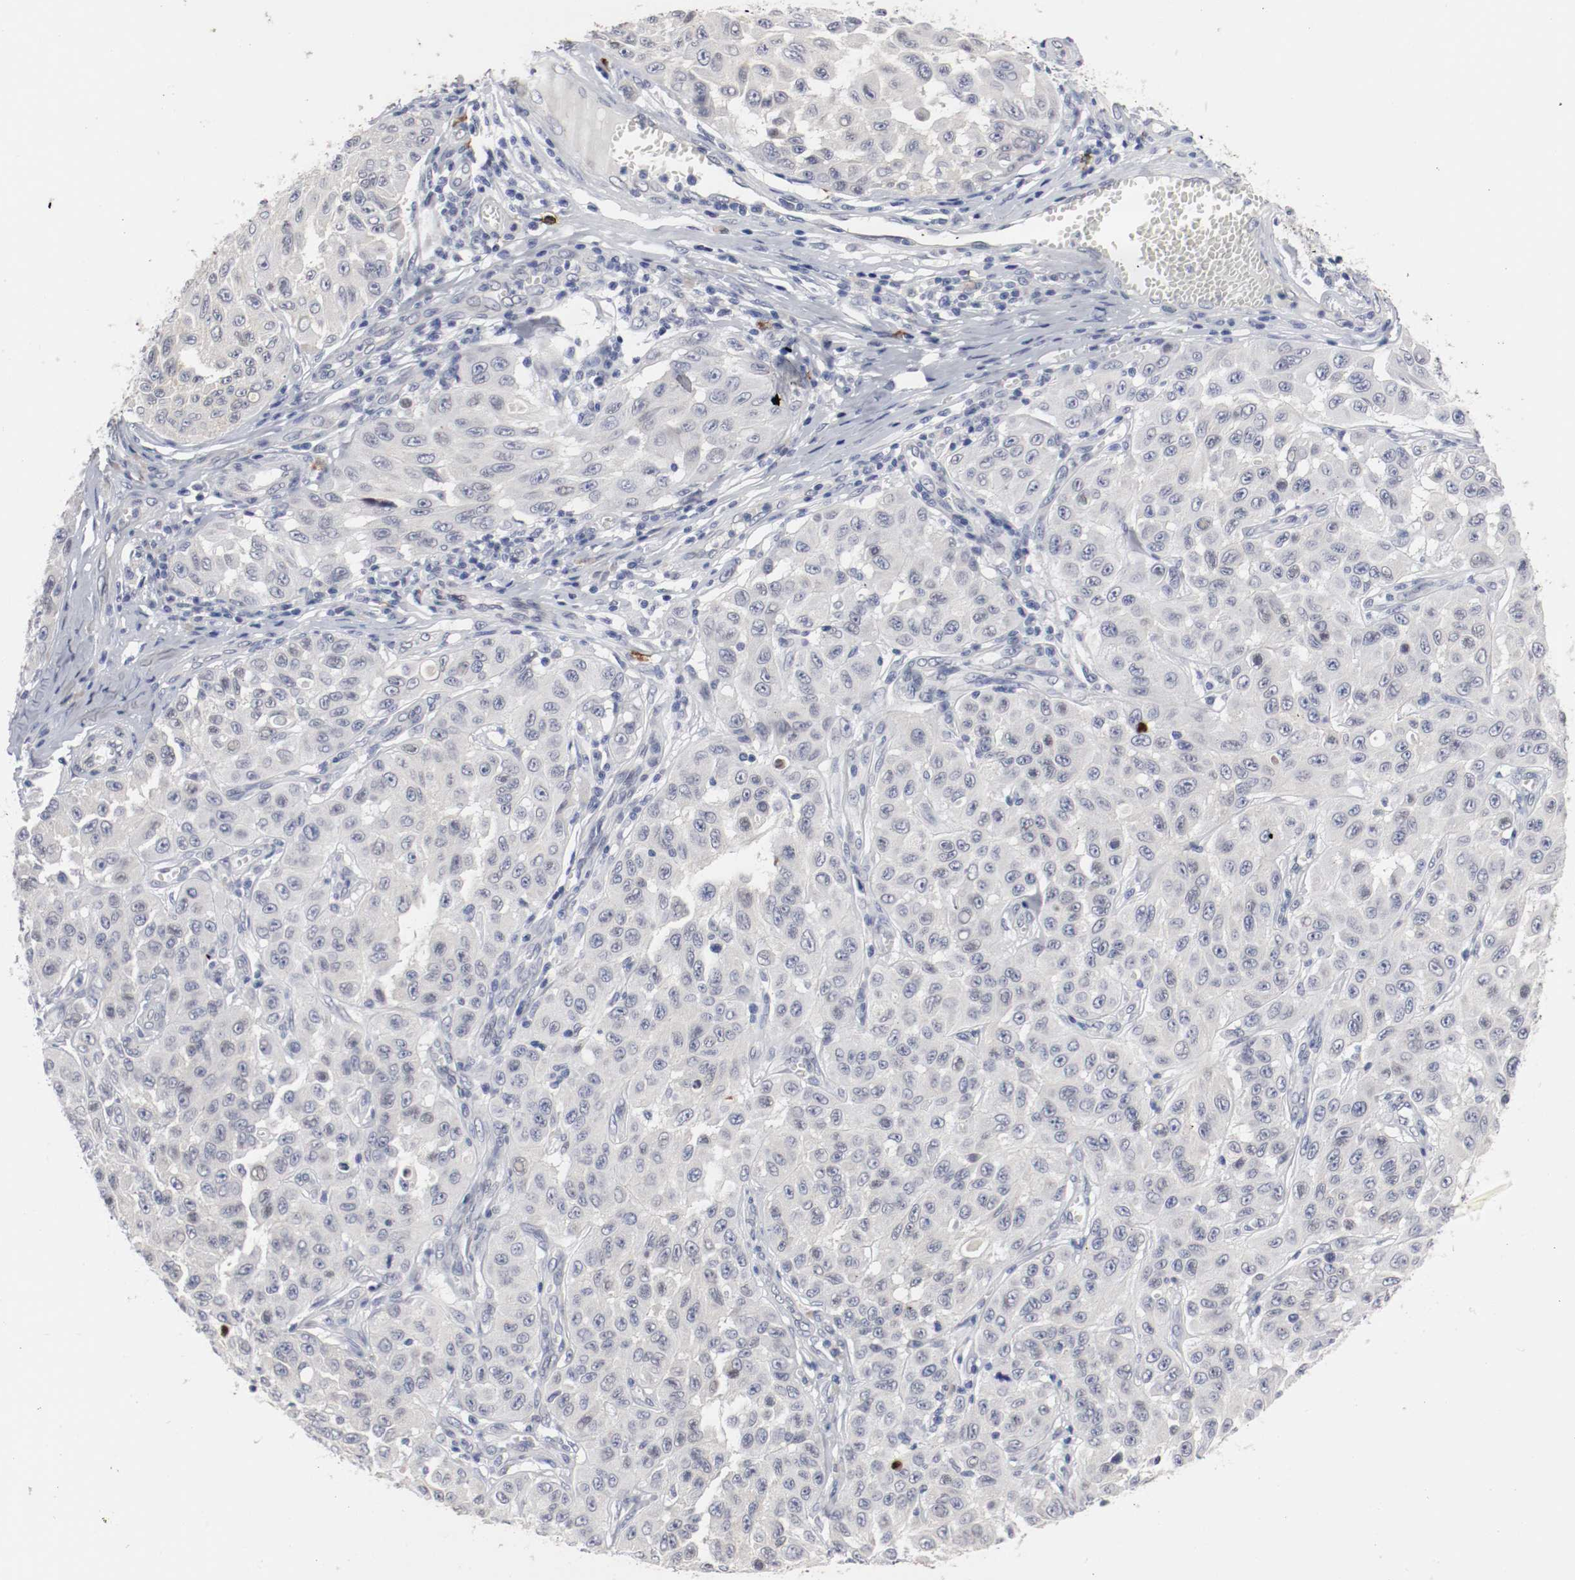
{"staining": {"intensity": "negative", "quantity": "none", "location": "none"}, "tissue": "melanoma", "cell_type": "Tumor cells", "image_type": "cancer", "snomed": [{"axis": "morphology", "description": "Malignant melanoma, NOS"}, {"axis": "topography", "description": "Skin"}], "caption": "Immunohistochemistry of human melanoma displays no expression in tumor cells.", "gene": "KIT", "patient": {"sex": "male", "age": 30}}